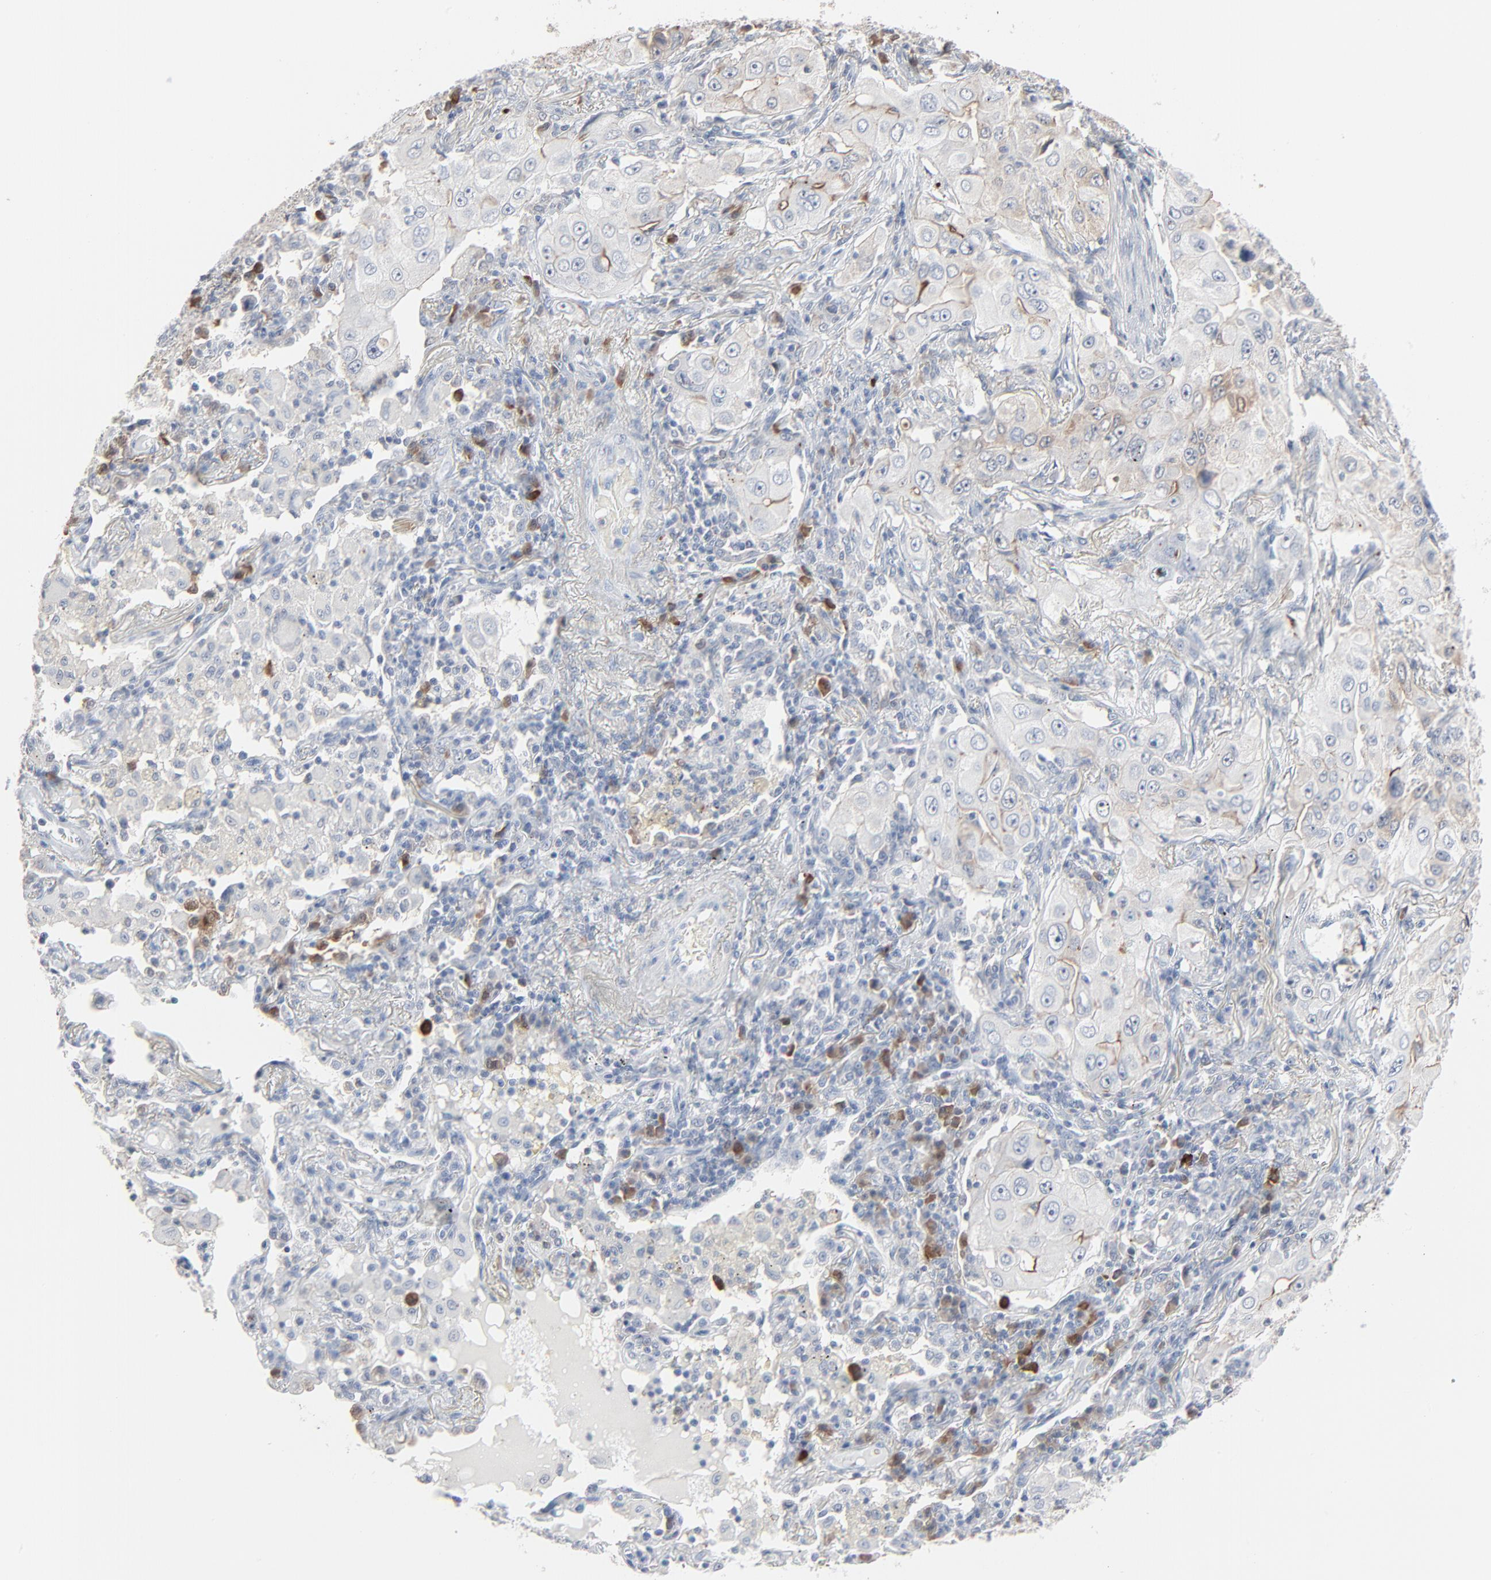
{"staining": {"intensity": "weak", "quantity": "<25%", "location": "cytoplasmic/membranous"}, "tissue": "lung cancer", "cell_type": "Tumor cells", "image_type": "cancer", "snomed": [{"axis": "morphology", "description": "Adenocarcinoma, NOS"}, {"axis": "topography", "description": "Lung"}], "caption": "This is an immunohistochemistry histopathology image of human lung adenocarcinoma. There is no expression in tumor cells.", "gene": "PHGDH", "patient": {"sex": "male", "age": 84}}